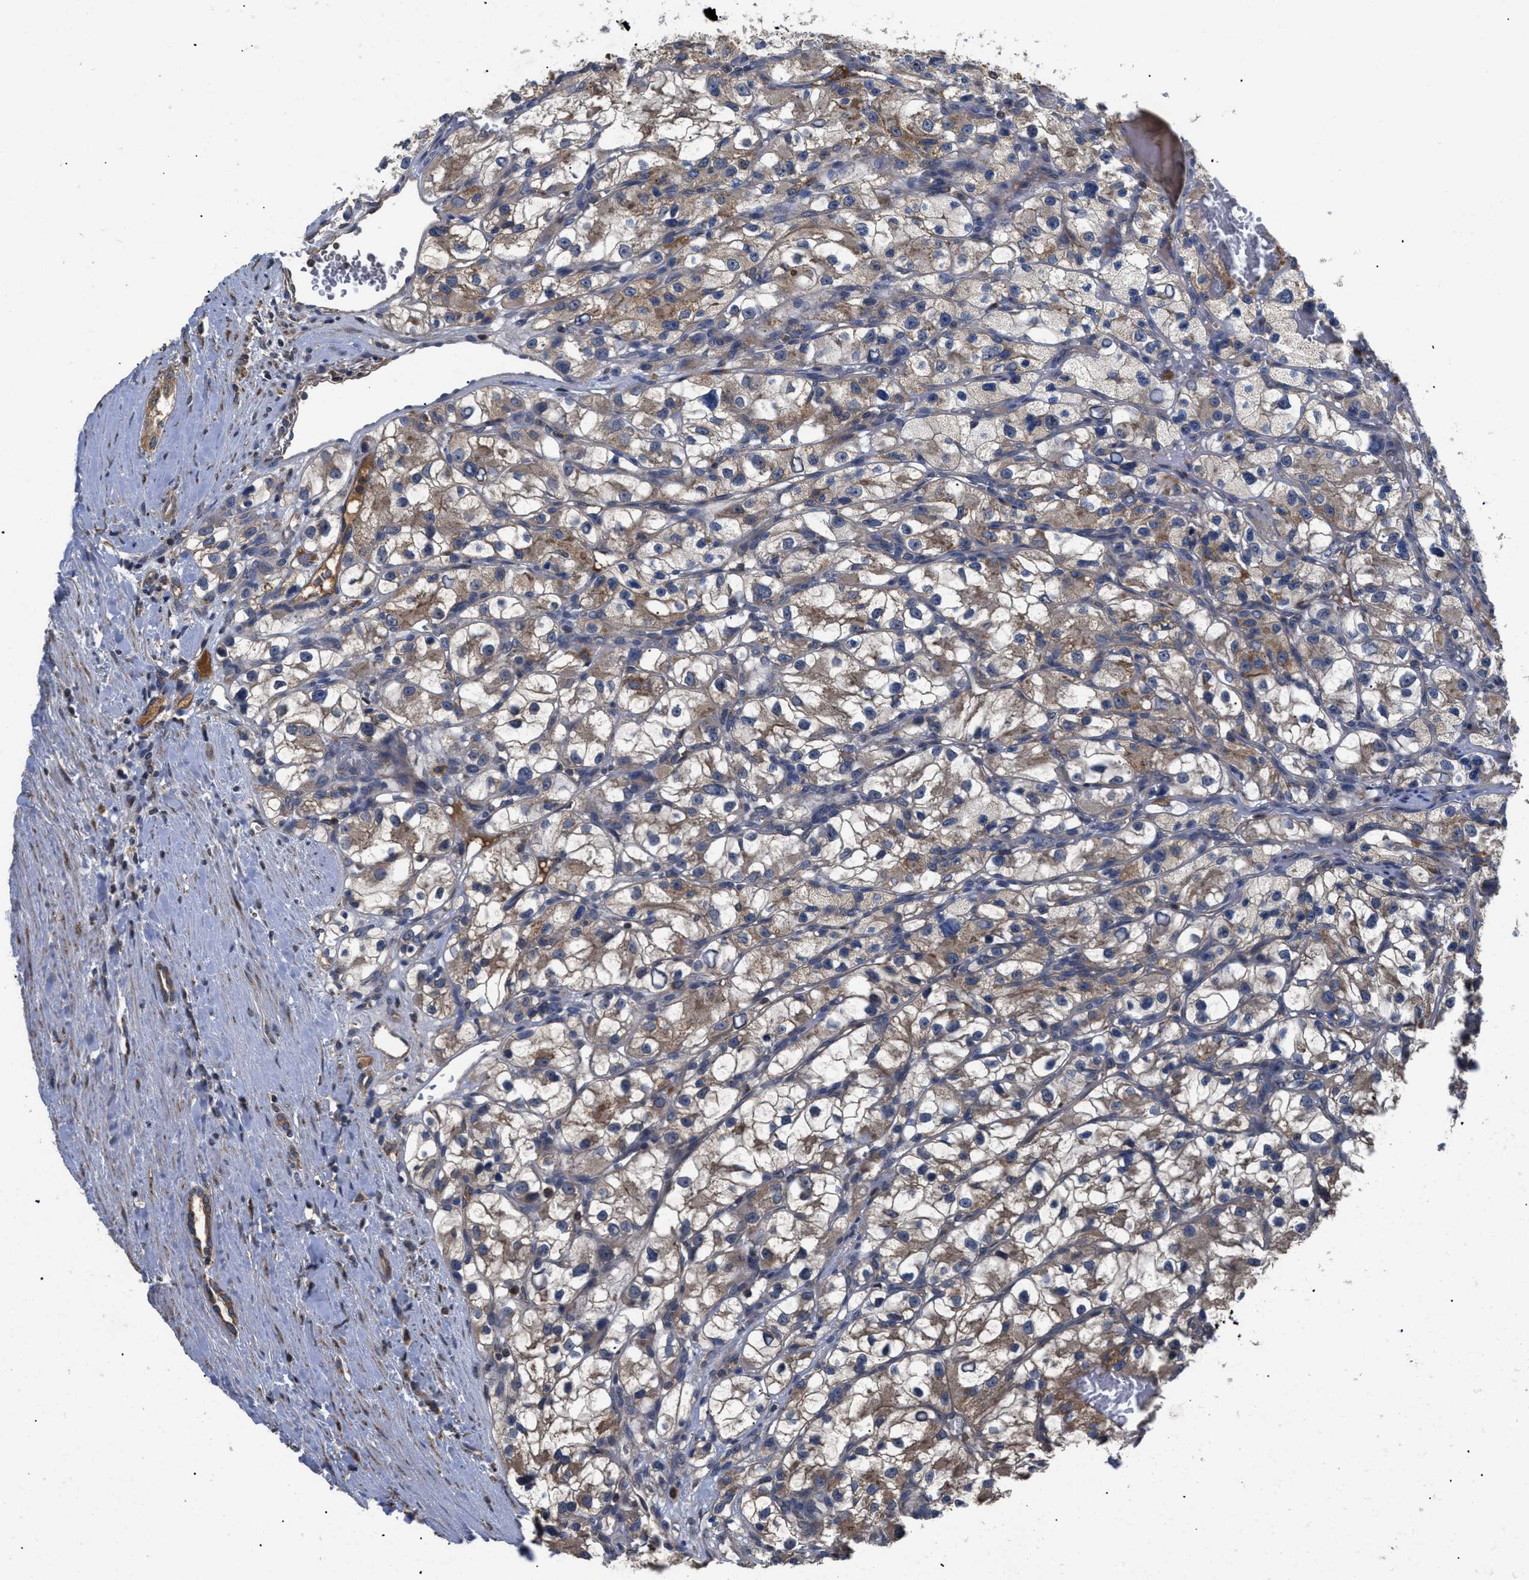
{"staining": {"intensity": "weak", "quantity": ">75%", "location": "cytoplasmic/membranous"}, "tissue": "renal cancer", "cell_type": "Tumor cells", "image_type": "cancer", "snomed": [{"axis": "morphology", "description": "Adenocarcinoma, NOS"}, {"axis": "topography", "description": "Kidney"}], "caption": "Immunohistochemistry (IHC) micrograph of neoplastic tissue: adenocarcinoma (renal) stained using IHC displays low levels of weak protein expression localized specifically in the cytoplasmic/membranous of tumor cells, appearing as a cytoplasmic/membranous brown color.", "gene": "LRRC3", "patient": {"sex": "female", "age": 57}}